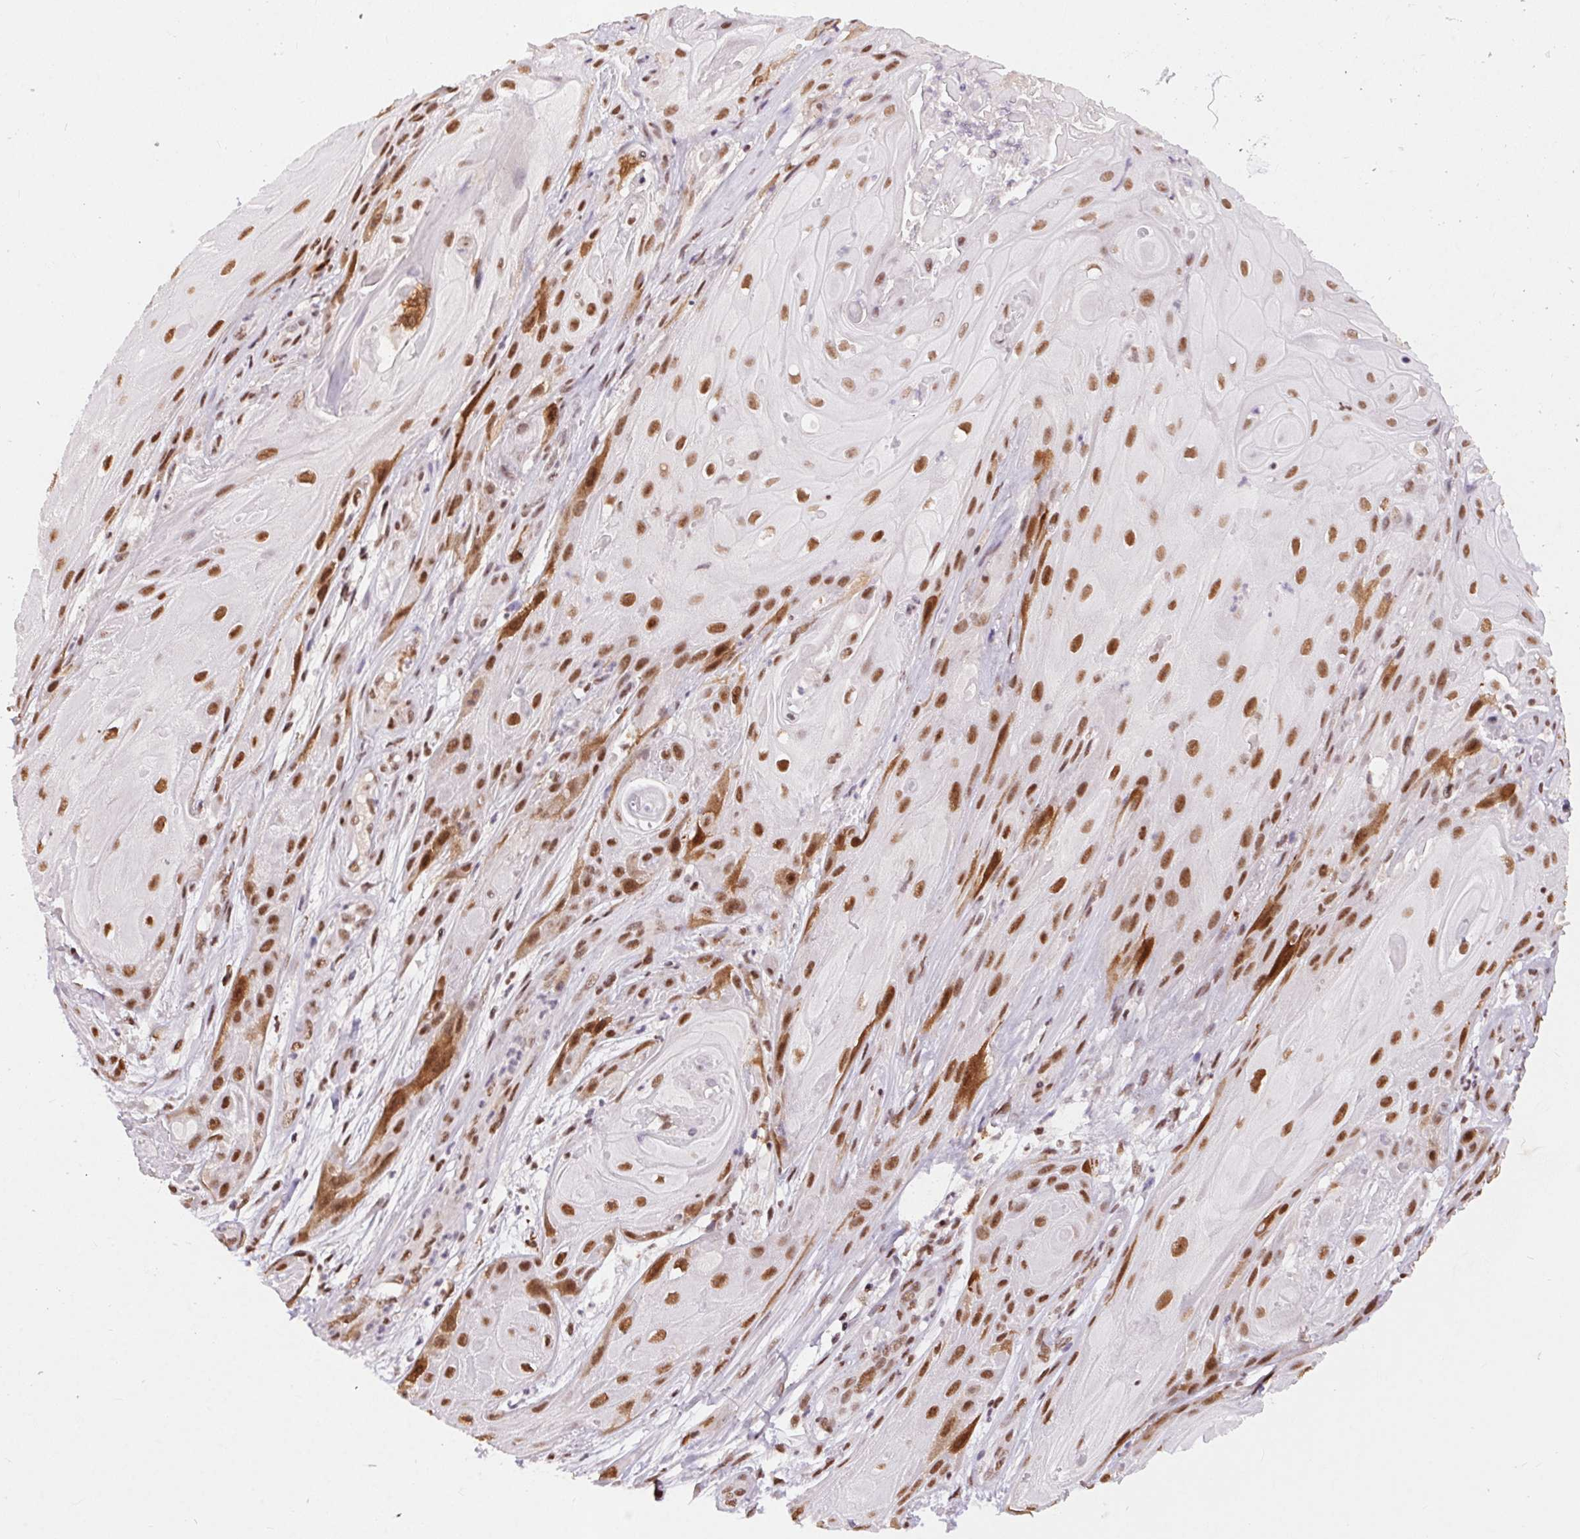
{"staining": {"intensity": "moderate", "quantity": ">75%", "location": "nuclear"}, "tissue": "skin cancer", "cell_type": "Tumor cells", "image_type": "cancer", "snomed": [{"axis": "morphology", "description": "Squamous cell carcinoma, NOS"}, {"axis": "topography", "description": "Skin"}], "caption": "Protein expression analysis of human skin cancer (squamous cell carcinoma) reveals moderate nuclear expression in approximately >75% of tumor cells.", "gene": "CD2BP2", "patient": {"sex": "male", "age": 62}}